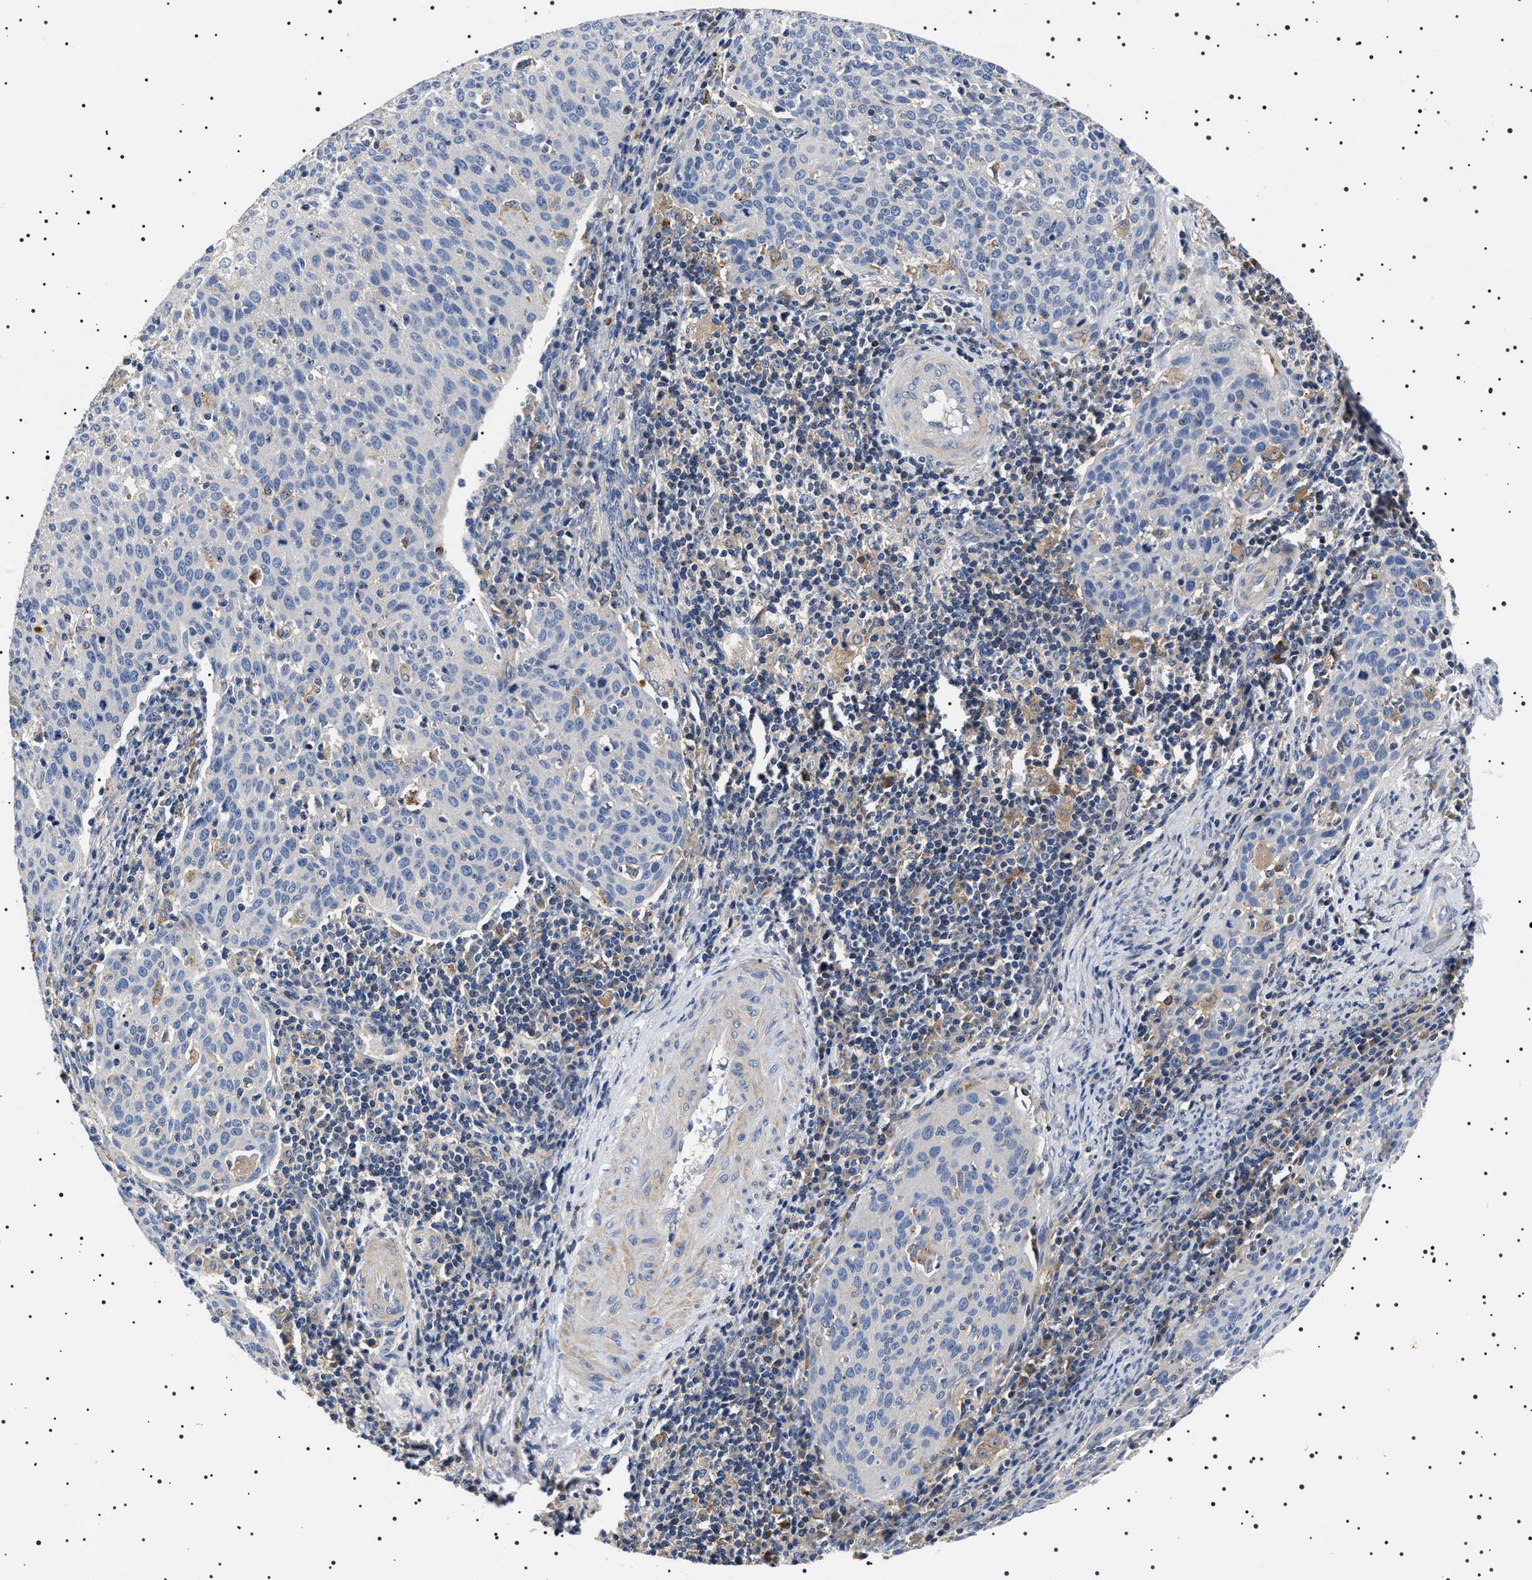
{"staining": {"intensity": "negative", "quantity": "none", "location": "none"}, "tissue": "cervical cancer", "cell_type": "Tumor cells", "image_type": "cancer", "snomed": [{"axis": "morphology", "description": "Squamous cell carcinoma, NOS"}, {"axis": "topography", "description": "Cervix"}], "caption": "DAB immunohistochemical staining of cervical cancer (squamous cell carcinoma) exhibits no significant expression in tumor cells. The staining was performed using DAB (3,3'-diaminobenzidine) to visualize the protein expression in brown, while the nuclei were stained in blue with hematoxylin (Magnification: 20x).", "gene": "SLC4A7", "patient": {"sex": "female", "age": 38}}